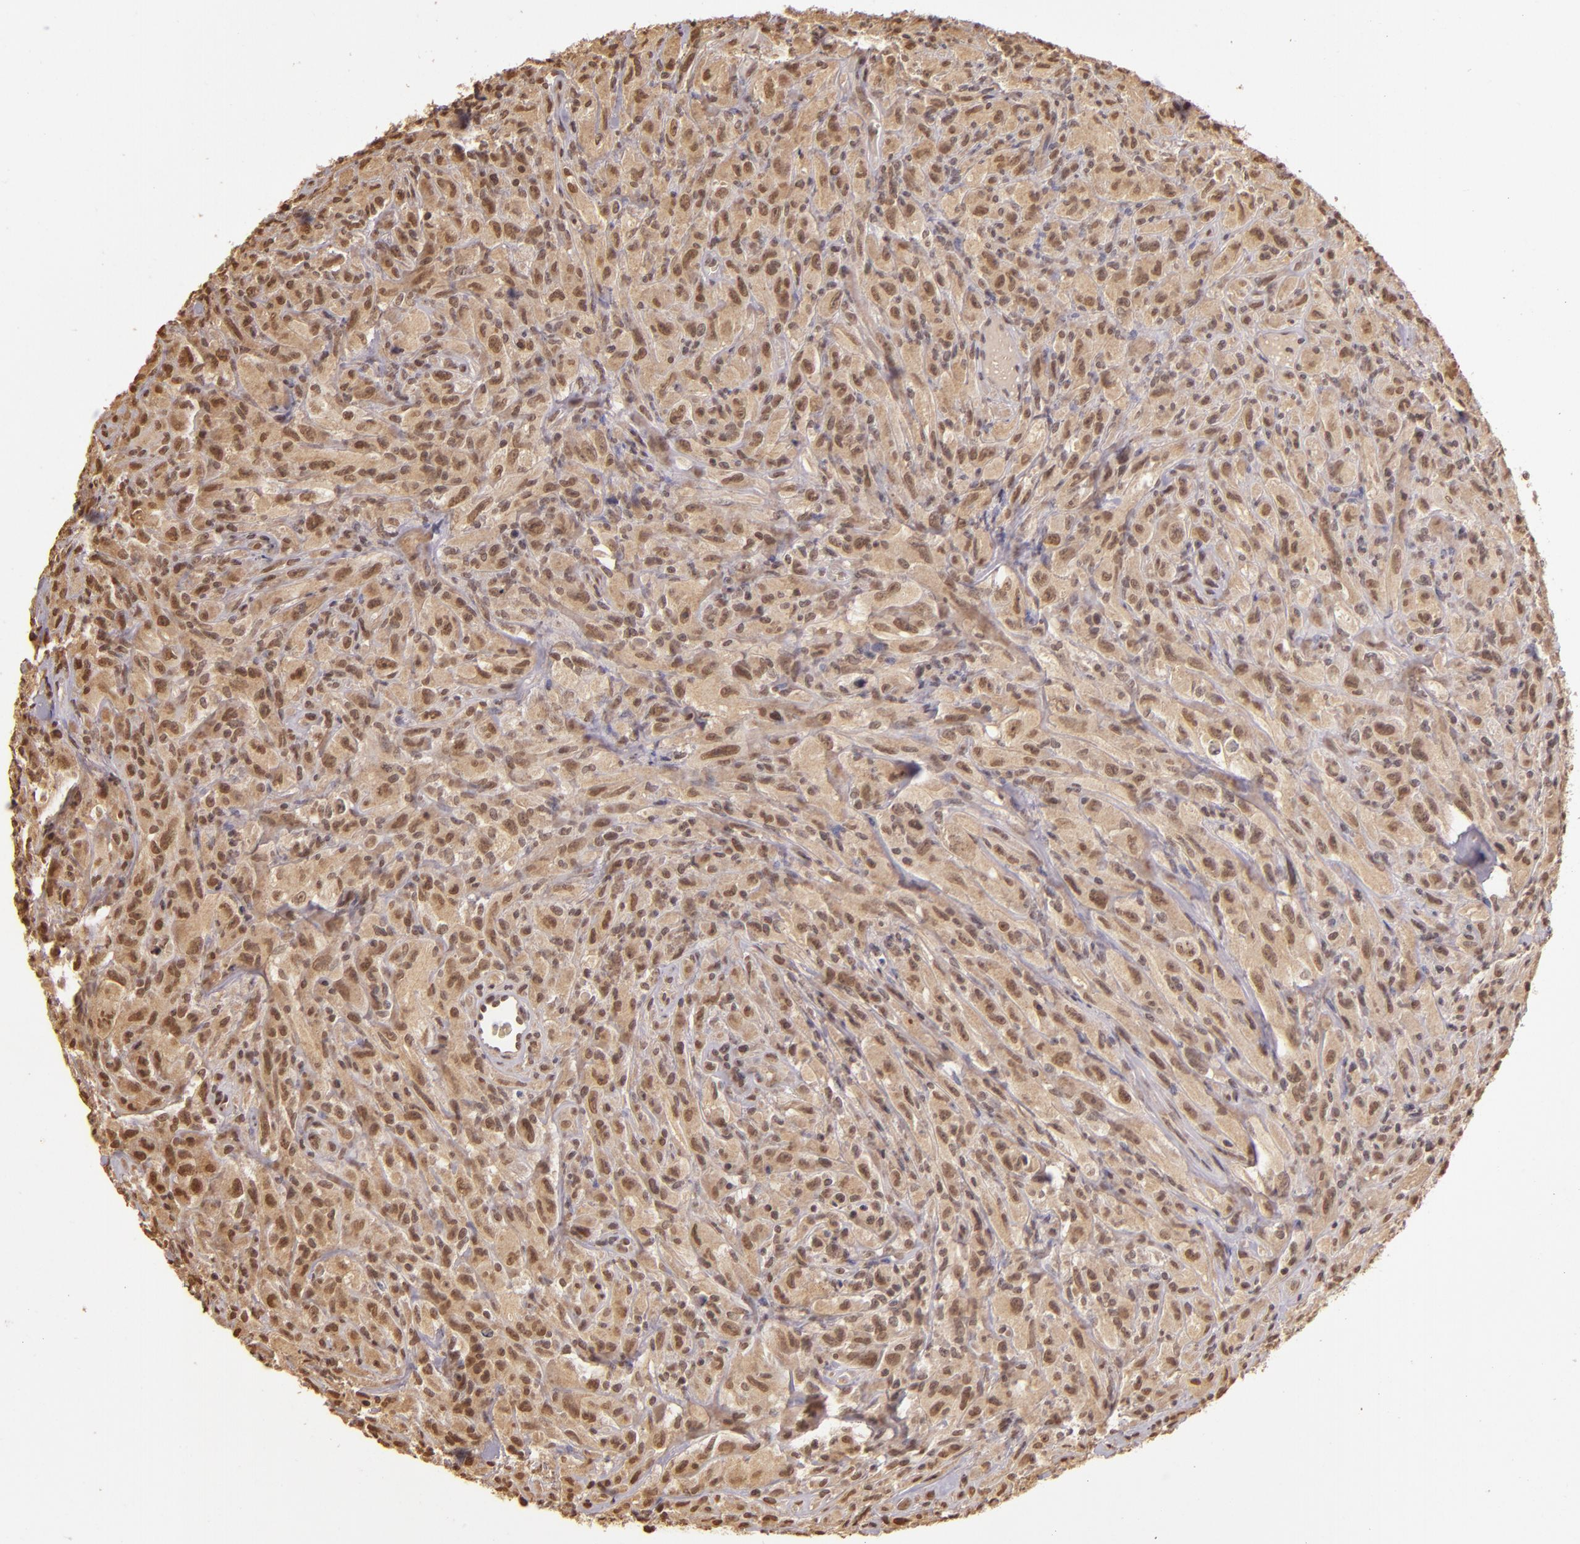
{"staining": {"intensity": "moderate", "quantity": ">75%", "location": "cytoplasmic/membranous,nuclear"}, "tissue": "glioma", "cell_type": "Tumor cells", "image_type": "cancer", "snomed": [{"axis": "morphology", "description": "Glioma, malignant, High grade"}, {"axis": "topography", "description": "Brain"}], "caption": "Immunohistochemical staining of glioma exhibits medium levels of moderate cytoplasmic/membranous and nuclear protein staining in approximately >75% of tumor cells.", "gene": "CUL1", "patient": {"sex": "male", "age": 48}}